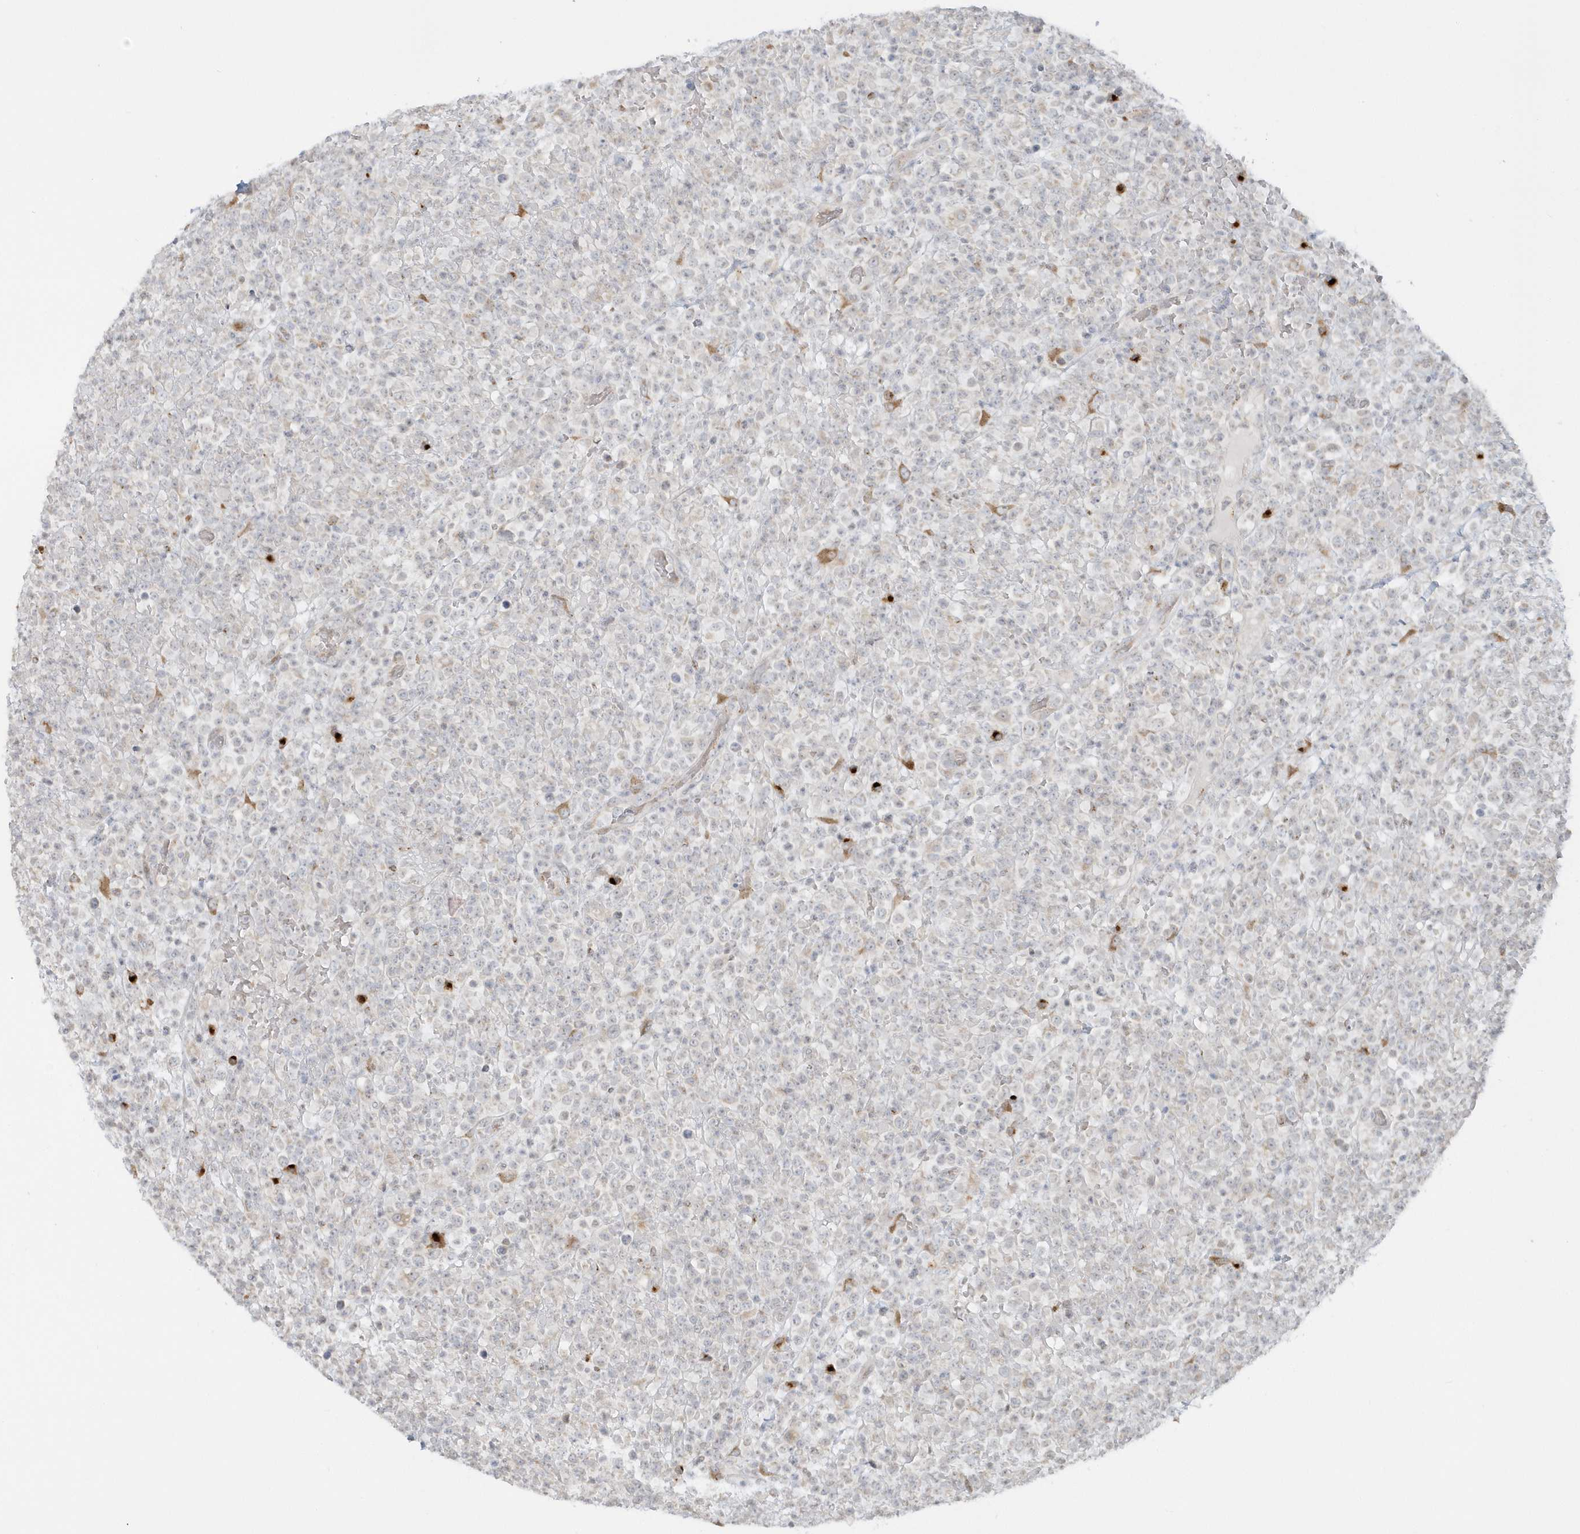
{"staining": {"intensity": "negative", "quantity": "none", "location": "none"}, "tissue": "lymphoma", "cell_type": "Tumor cells", "image_type": "cancer", "snomed": [{"axis": "morphology", "description": "Malignant lymphoma, non-Hodgkin's type, High grade"}, {"axis": "topography", "description": "Colon"}], "caption": "The histopathology image demonstrates no staining of tumor cells in high-grade malignant lymphoma, non-Hodgkin's type. (Brightfield microscopy of DAB IHC at high magnification).", "gene": "DHFR", "patient": {"sex": "female", "age": 53}}